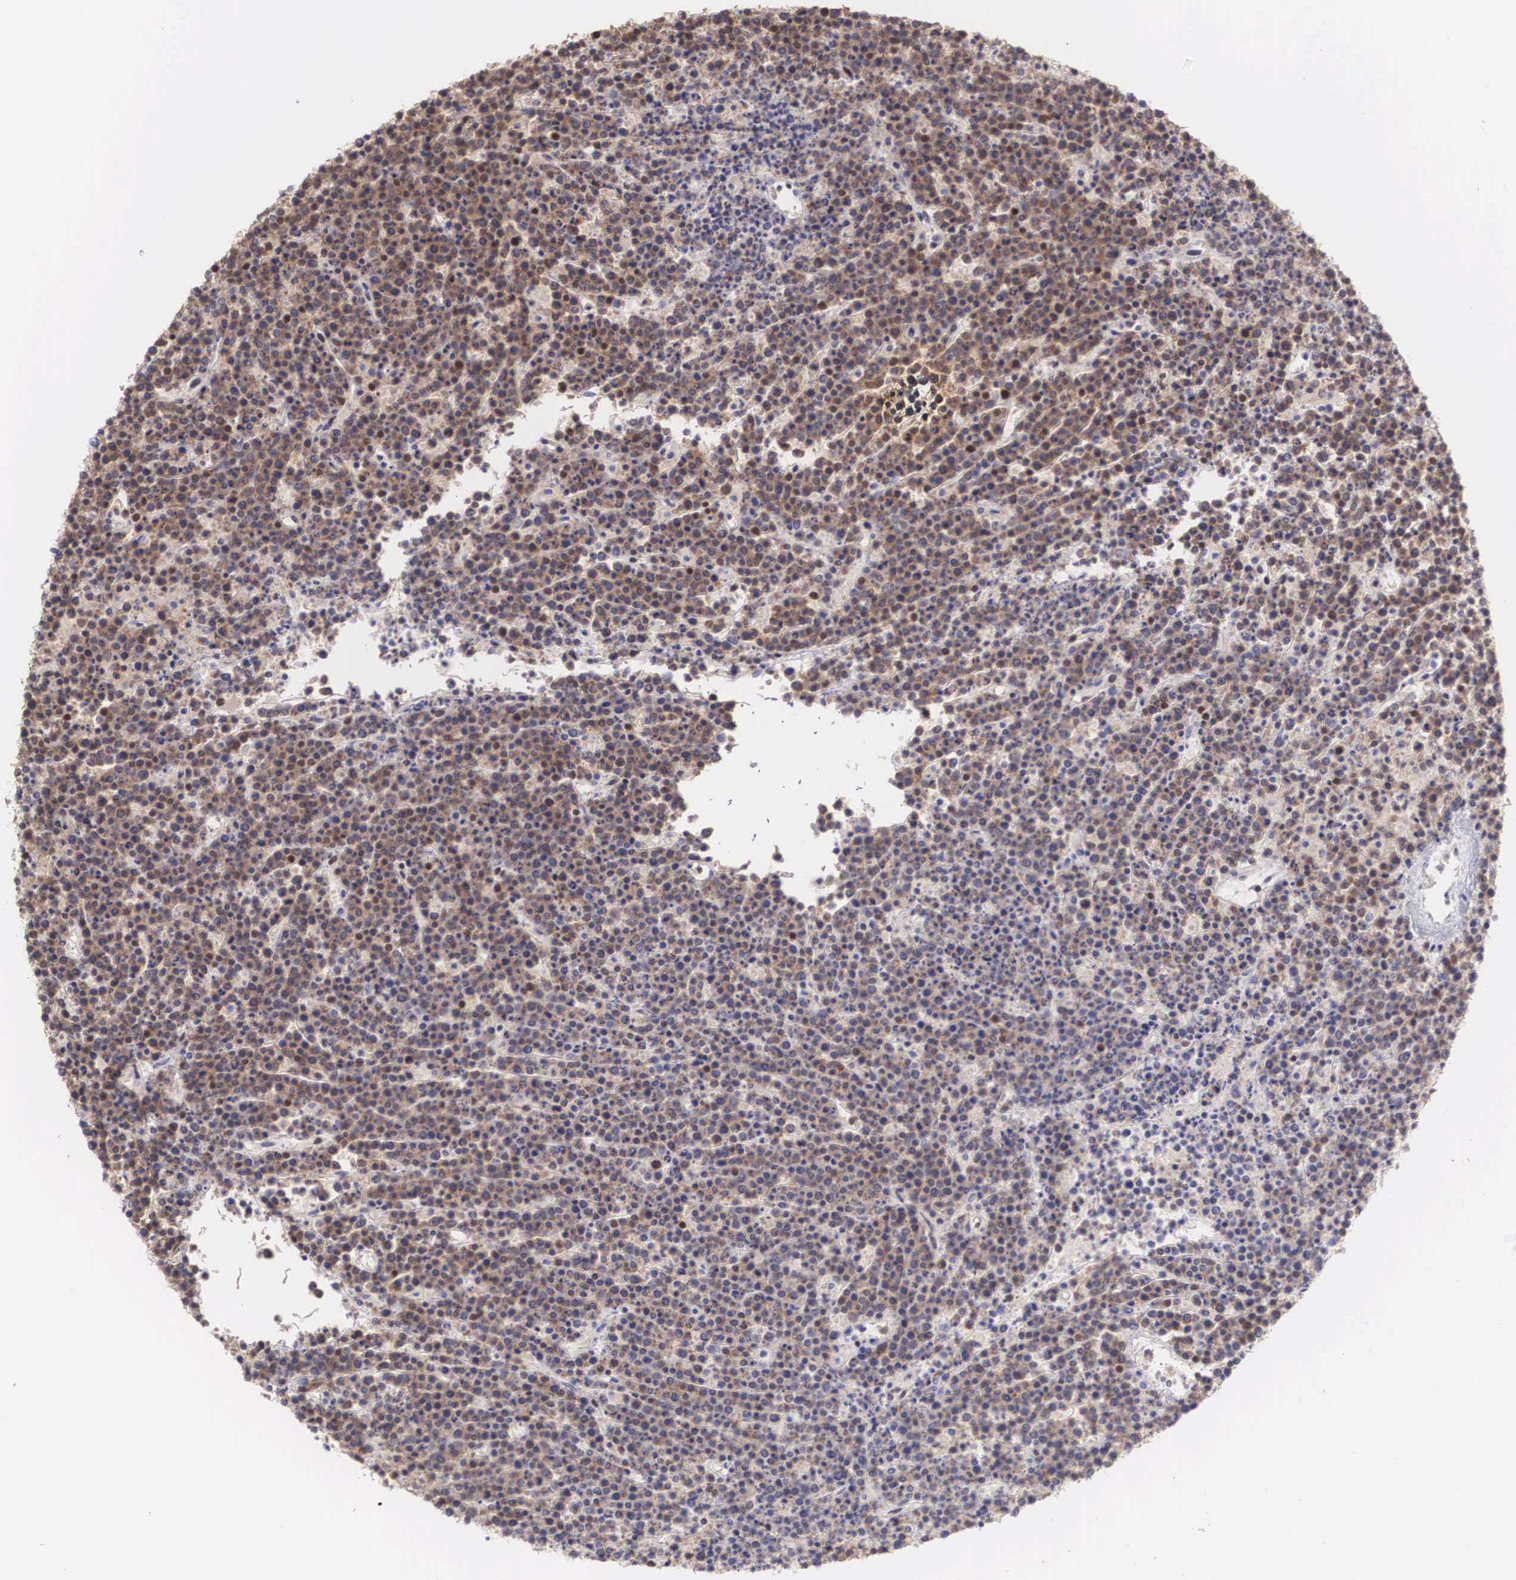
{"staining": {"intensity": "moderate", "quantity": ">75%", "location": "cytoplasmic/membranous,nuclear"}, "tissue": "lymphoma", "cell_type": "Tumor cells", "image_type": "cancer", "snomed": [{"axis": "morphology", "description": "Malignant lymphoma, non-Hodgkin's type, High grade"}, {"axis": "topography", "description": "Ovary"}], "caption": "Lymphoma stained with immunohistochemistry displays moderate cytoplasmic/membranous and nuclear positivity in approximately >75% of tumor cells. (Stains: DAB (3,3'-diaminobenzidine) in brown, nuclei in blue, Microscopy: brightfield microscopy at high magnification).", "gene": "HTATSF1", "patient": {"sex": "female", "age": 56}}